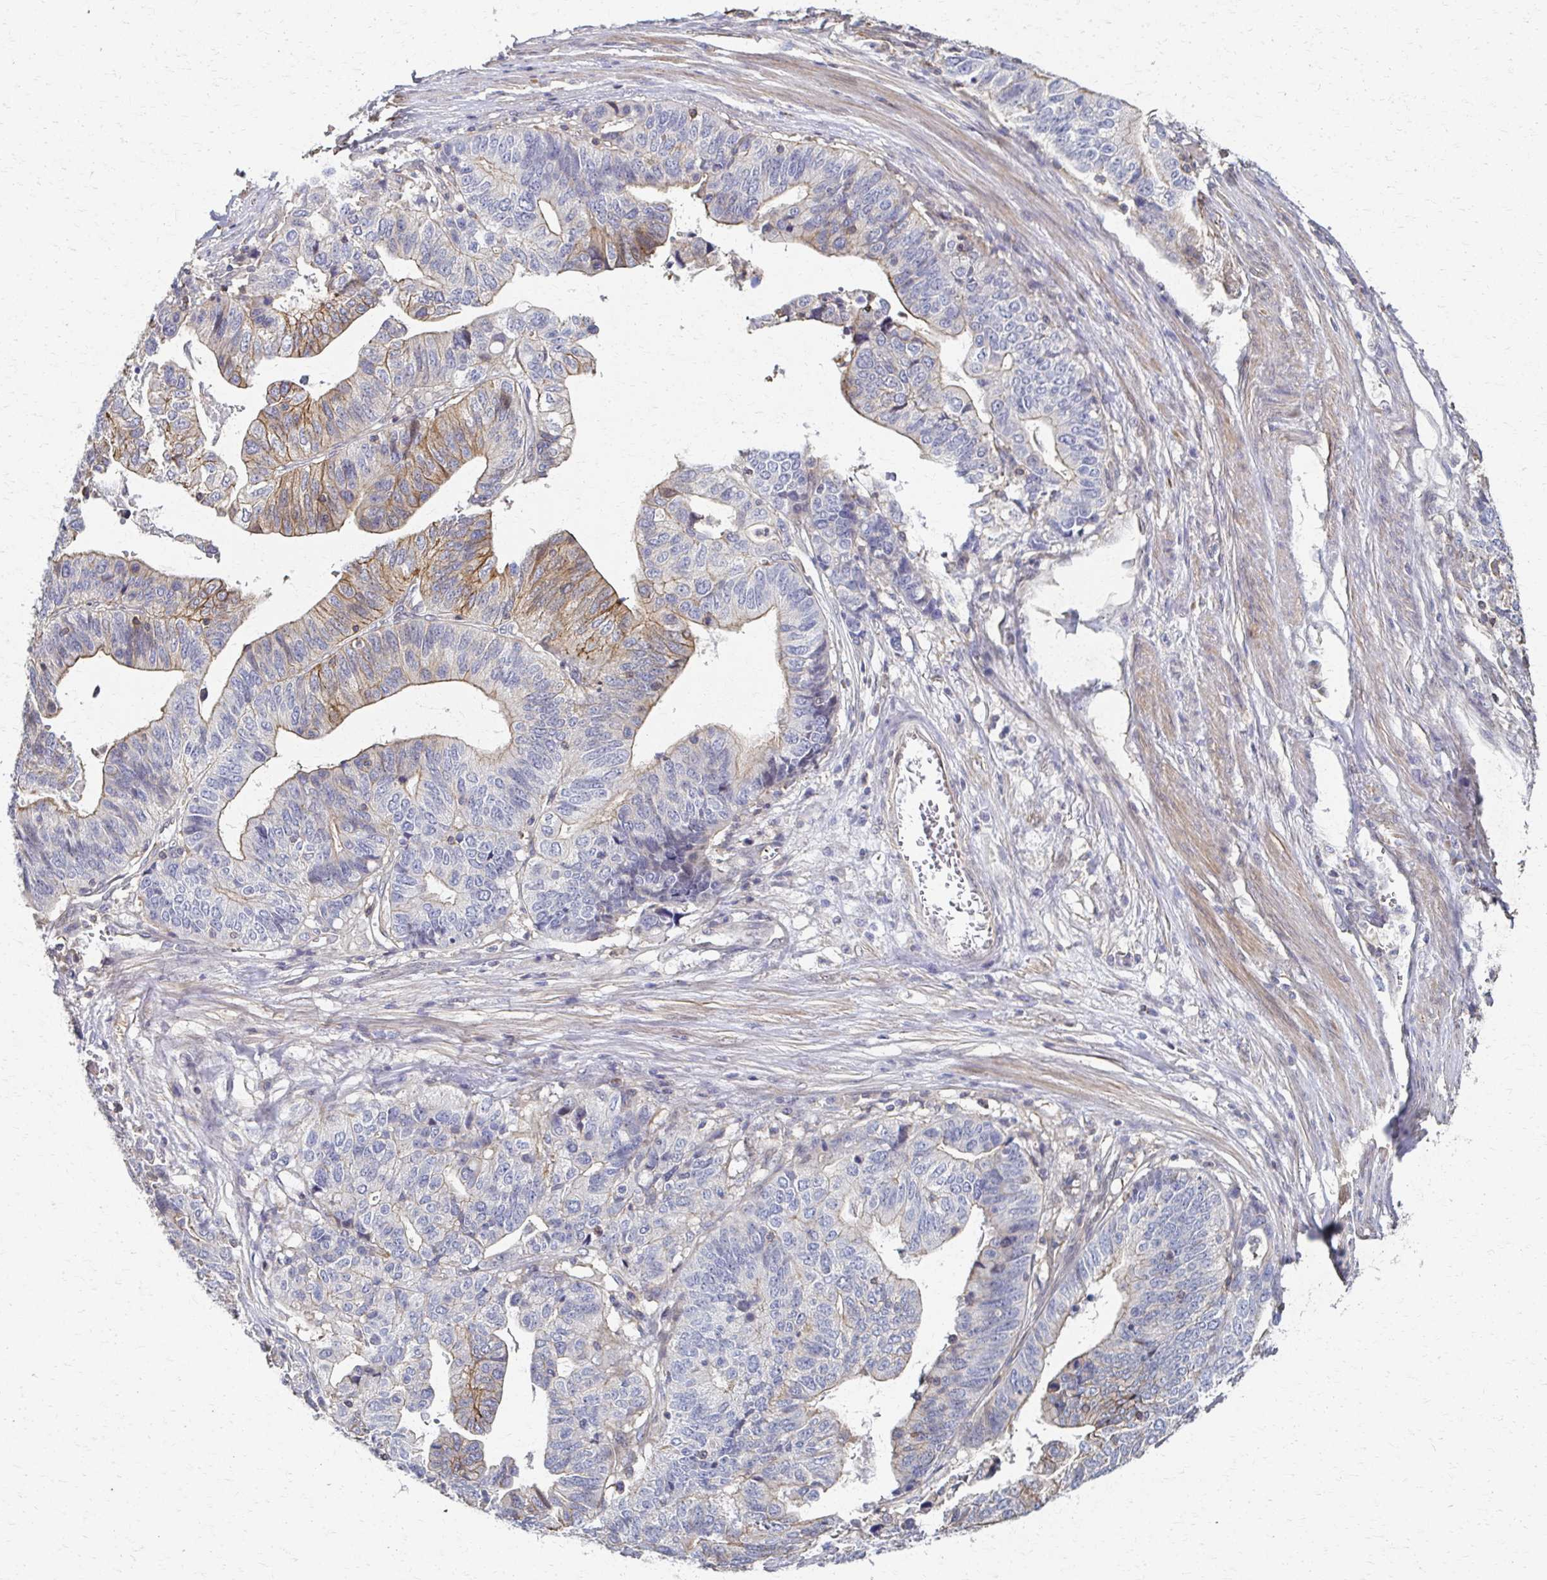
{"staining": {"intensity": "weak", "quantity": "<25%", "location": "cytoplasmic/membranous"}, "tissue": "stomach cancer", "cell_type": "Tumor cells", "image_type": "cancer", "snomed": [{"axis": "morphology", "description": "Adenocarcinoma, NOS"}, {"axis": "topography", "description": "Stomach, upper"}], "caption": "IHC of human stomach cancer (adenocarcinoma) shows no staining in tumor cells.", "gene": "EOLA2", "patient": {"sex": "female", "age": 67}}